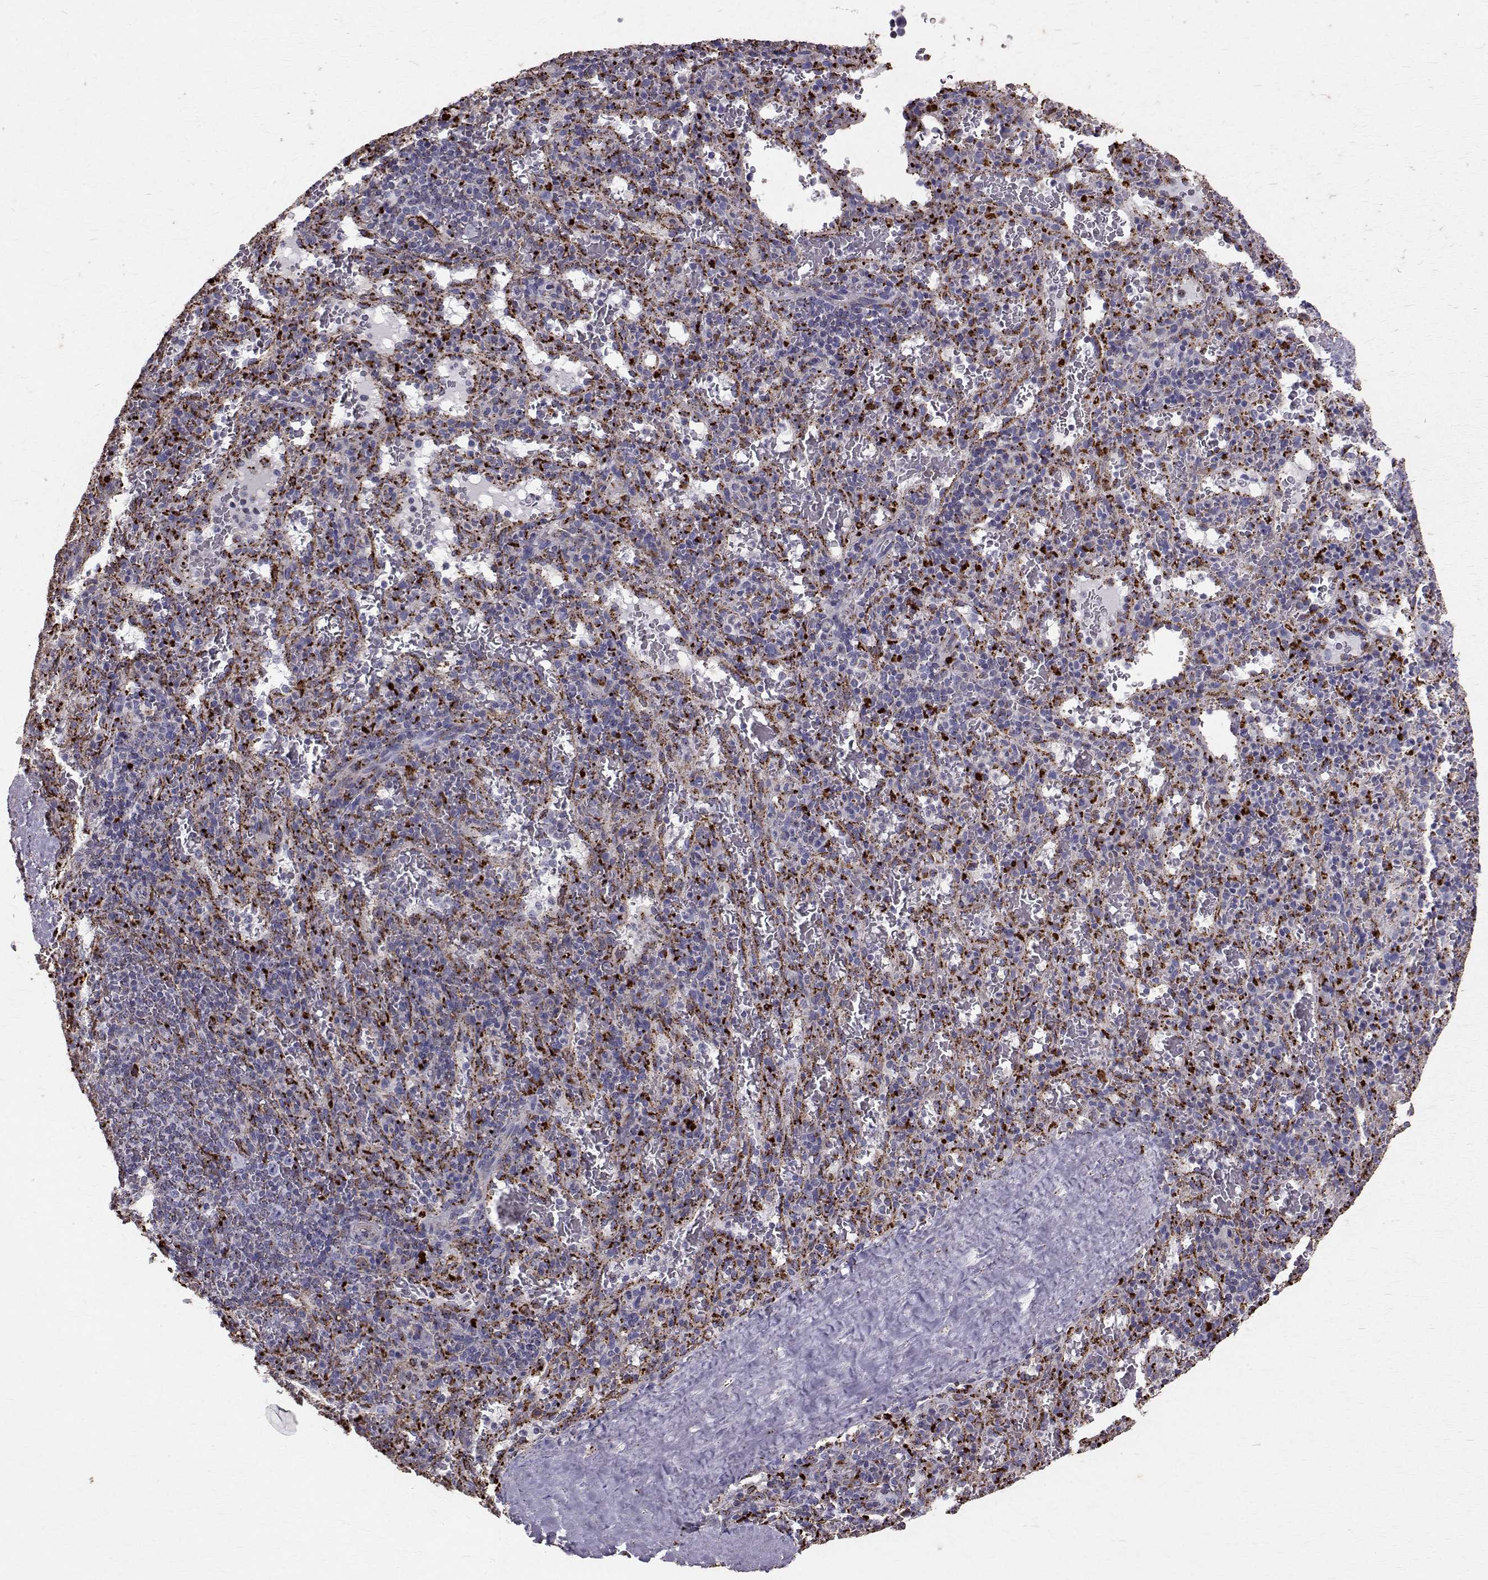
{"staining": {"intensity": "strong", "quantity": "<25%", "location": "cytoplasmic/membranous"}, "tissue": "spleen", "cell_type": "Cells in red pulp", "image_type": "normal", "snomed": [{"axis": "morphology", "description": "Normal tissue, NOS"}, {"axis": "topography", "description": "Spleen"}], "caption": "High-power microscopy captured an IHC histopathology image of unremarkable spleen, revealing strong cytoplasmic/membranous staining in about <25% of cells in red pulp. Using DAB (3,3'-diaminobenzidine) (brown) and hematoxylin (blue) stains, captured at high magnification using brightfield microscopy.", "gene": "TPP1", "patient": {"sex": "male", "age": 57}}